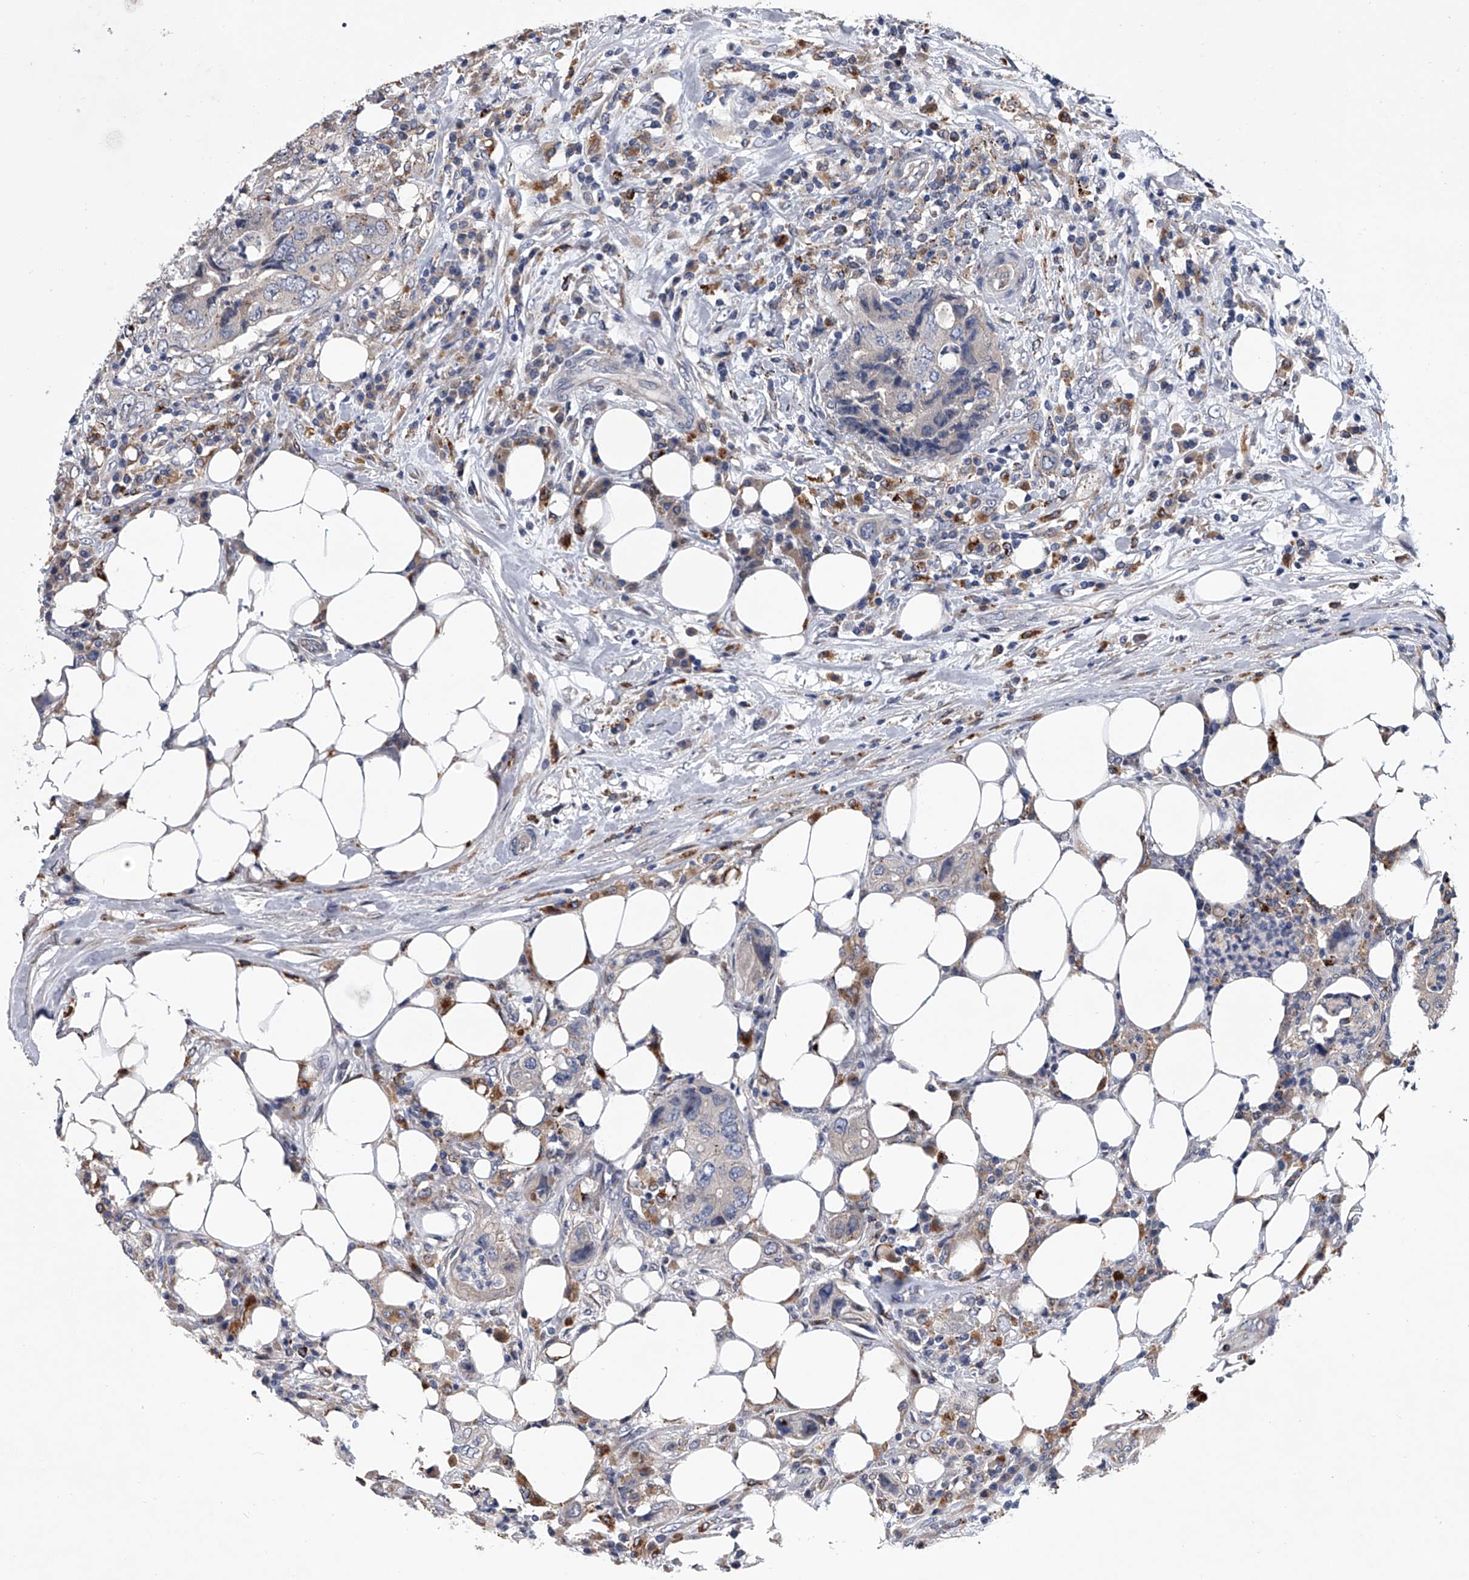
{"staining": {"intensity": "negative", "quantity": "none", "location": "none"}, "tissue": "colorectal cancer", "cell_type": "Tumor cells", "image_type": "cancer", "snomed": [{"axis": "morphology", "description": "Adenocarcinoma, NOS"}, {"axis": "topography", "description": "Colon"}], "caption": "This is a image of immunohistochemistry (IHC) staining of colorectal cancer (adenocarcinoma), which shows no staining in tumor cells.", "gene": "TRIM8", "patient": {"sex": "male", "age": 71}}